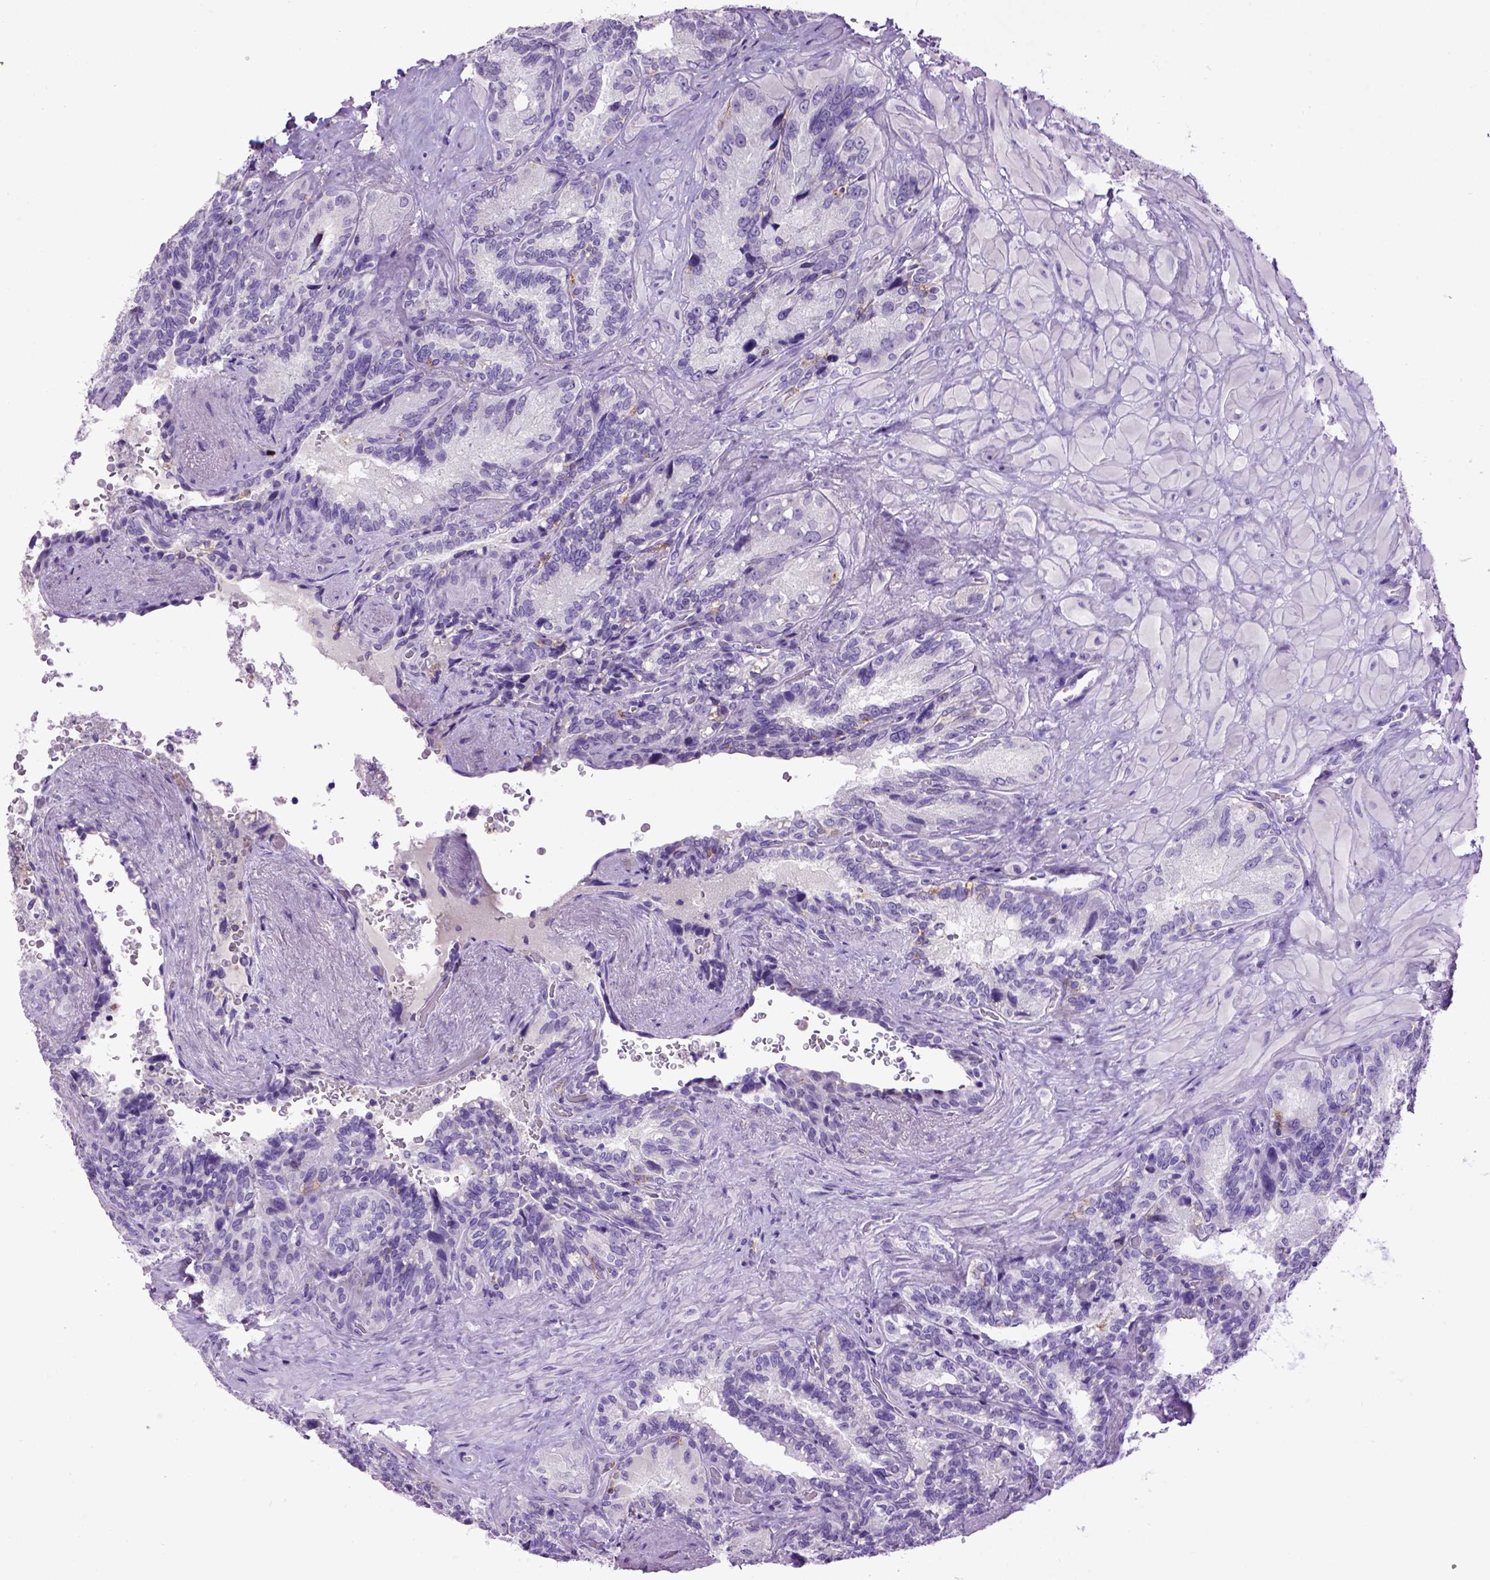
{"staining": {"intensity": "negative", "quantity": "none", "location": "none"}, "tissue": "seminal vesicle", "cell_type": "Glandular cells", "image_type": "normal", "snomed": [{"axis": "morphology", "description": "Normal tissue, NOS"}, {"axis": "topography", "description": "Seminal veicle"}], "caption": "Immunohistochemical staining of normal seminal vesicle exhibits no significant positivity in glandular cells.", "gene": "ITGAX", "patient": {"sex": "male", "age": 69}}